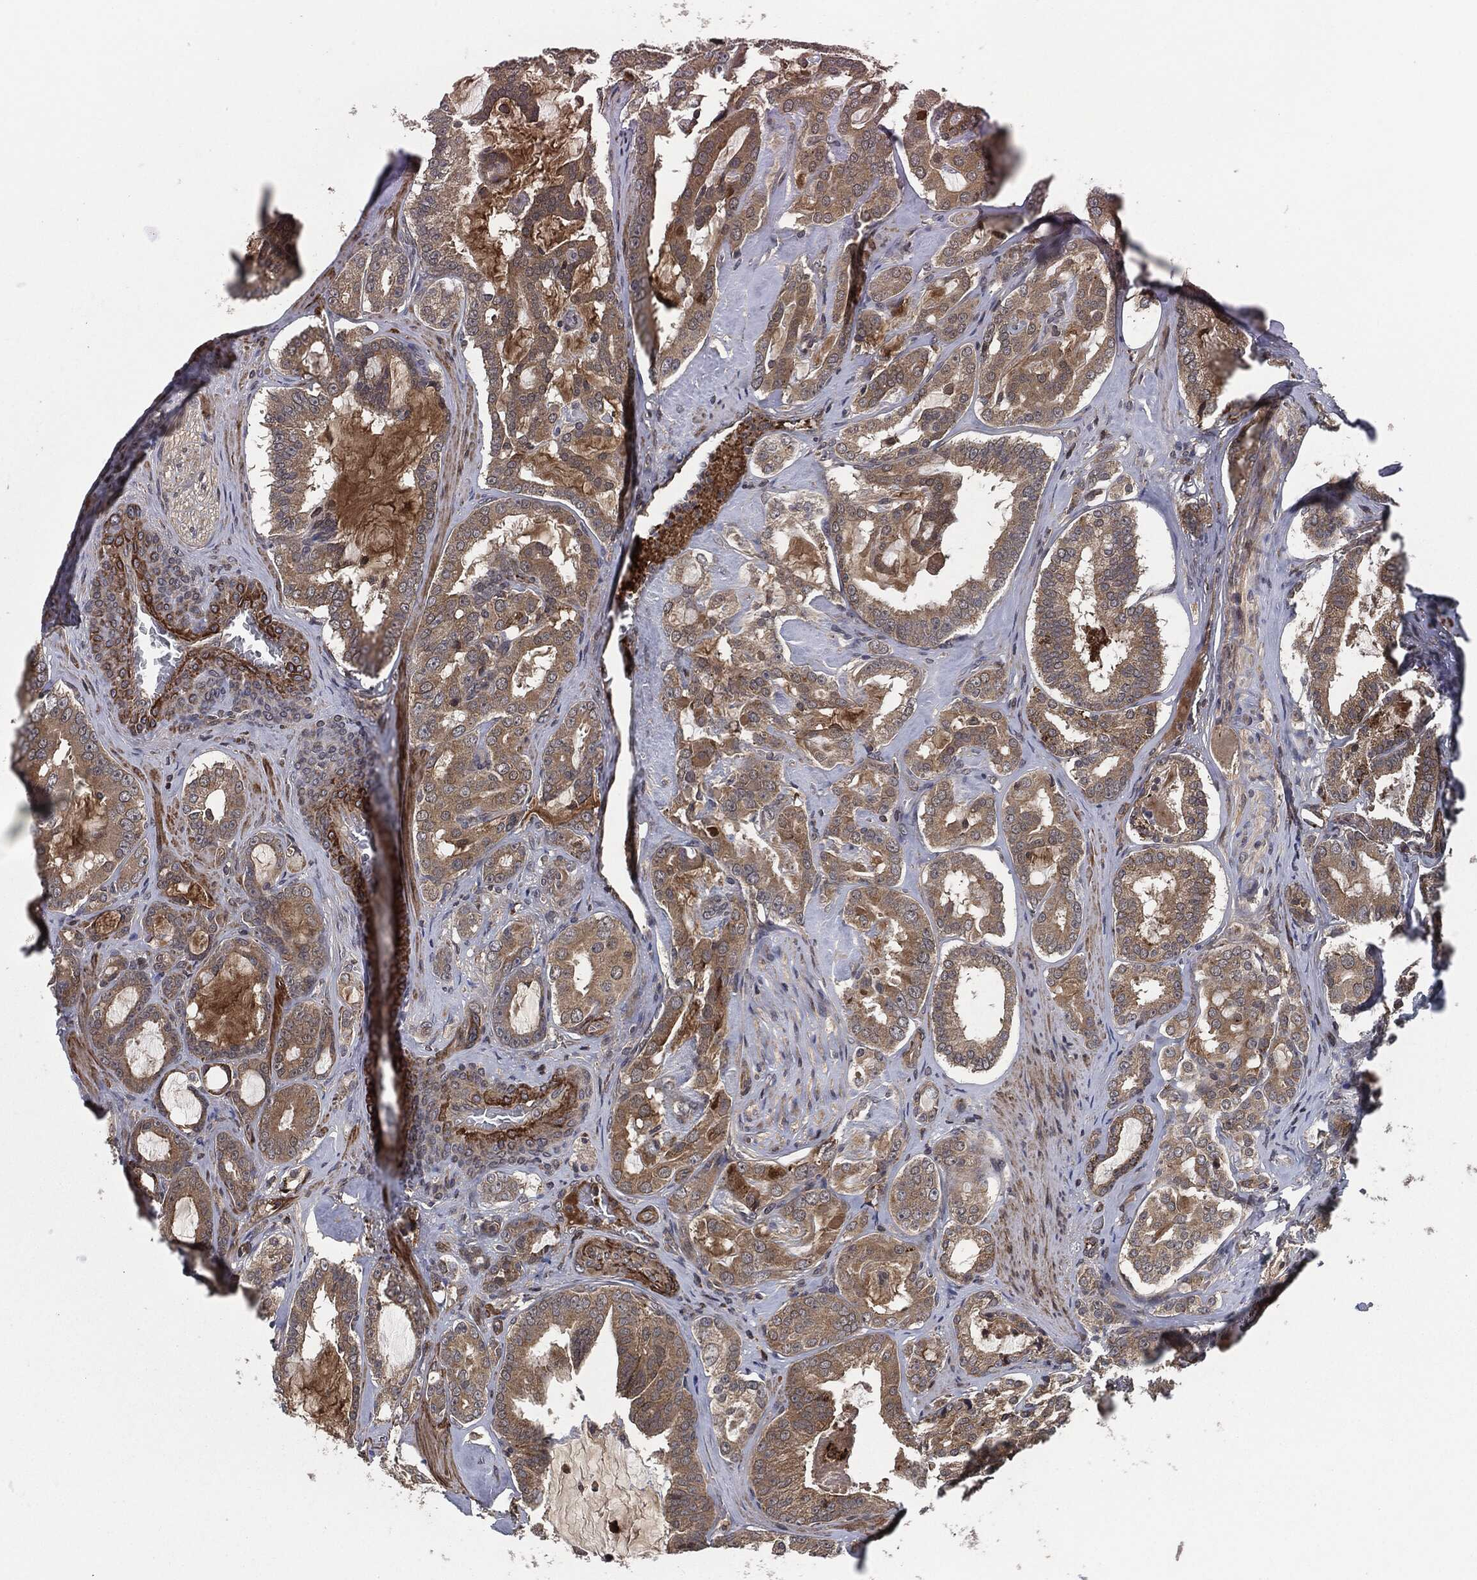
{"staining": {"intensity": "weak", "quantity": "25%-75%", "location": "cytoplasmic/membranous"}, "tissue": "prostate cancer", "cell_type": "Tumor cells", "image_type": "cancer", "snomed": [{"axis": "morphology", "description": "Adenocarcinoma, NOS"}, {"axis": "topography", "description": "Prostate"}], "caption": "This is a histology image of immunohistochemistry staining of prostate cancer (adenocarcinoma), which shows weak positivity in the cytoplasmic/membranous of tumor cells.", "gene": "UBR1", "patient": {"sex": "male", "age": 67}}